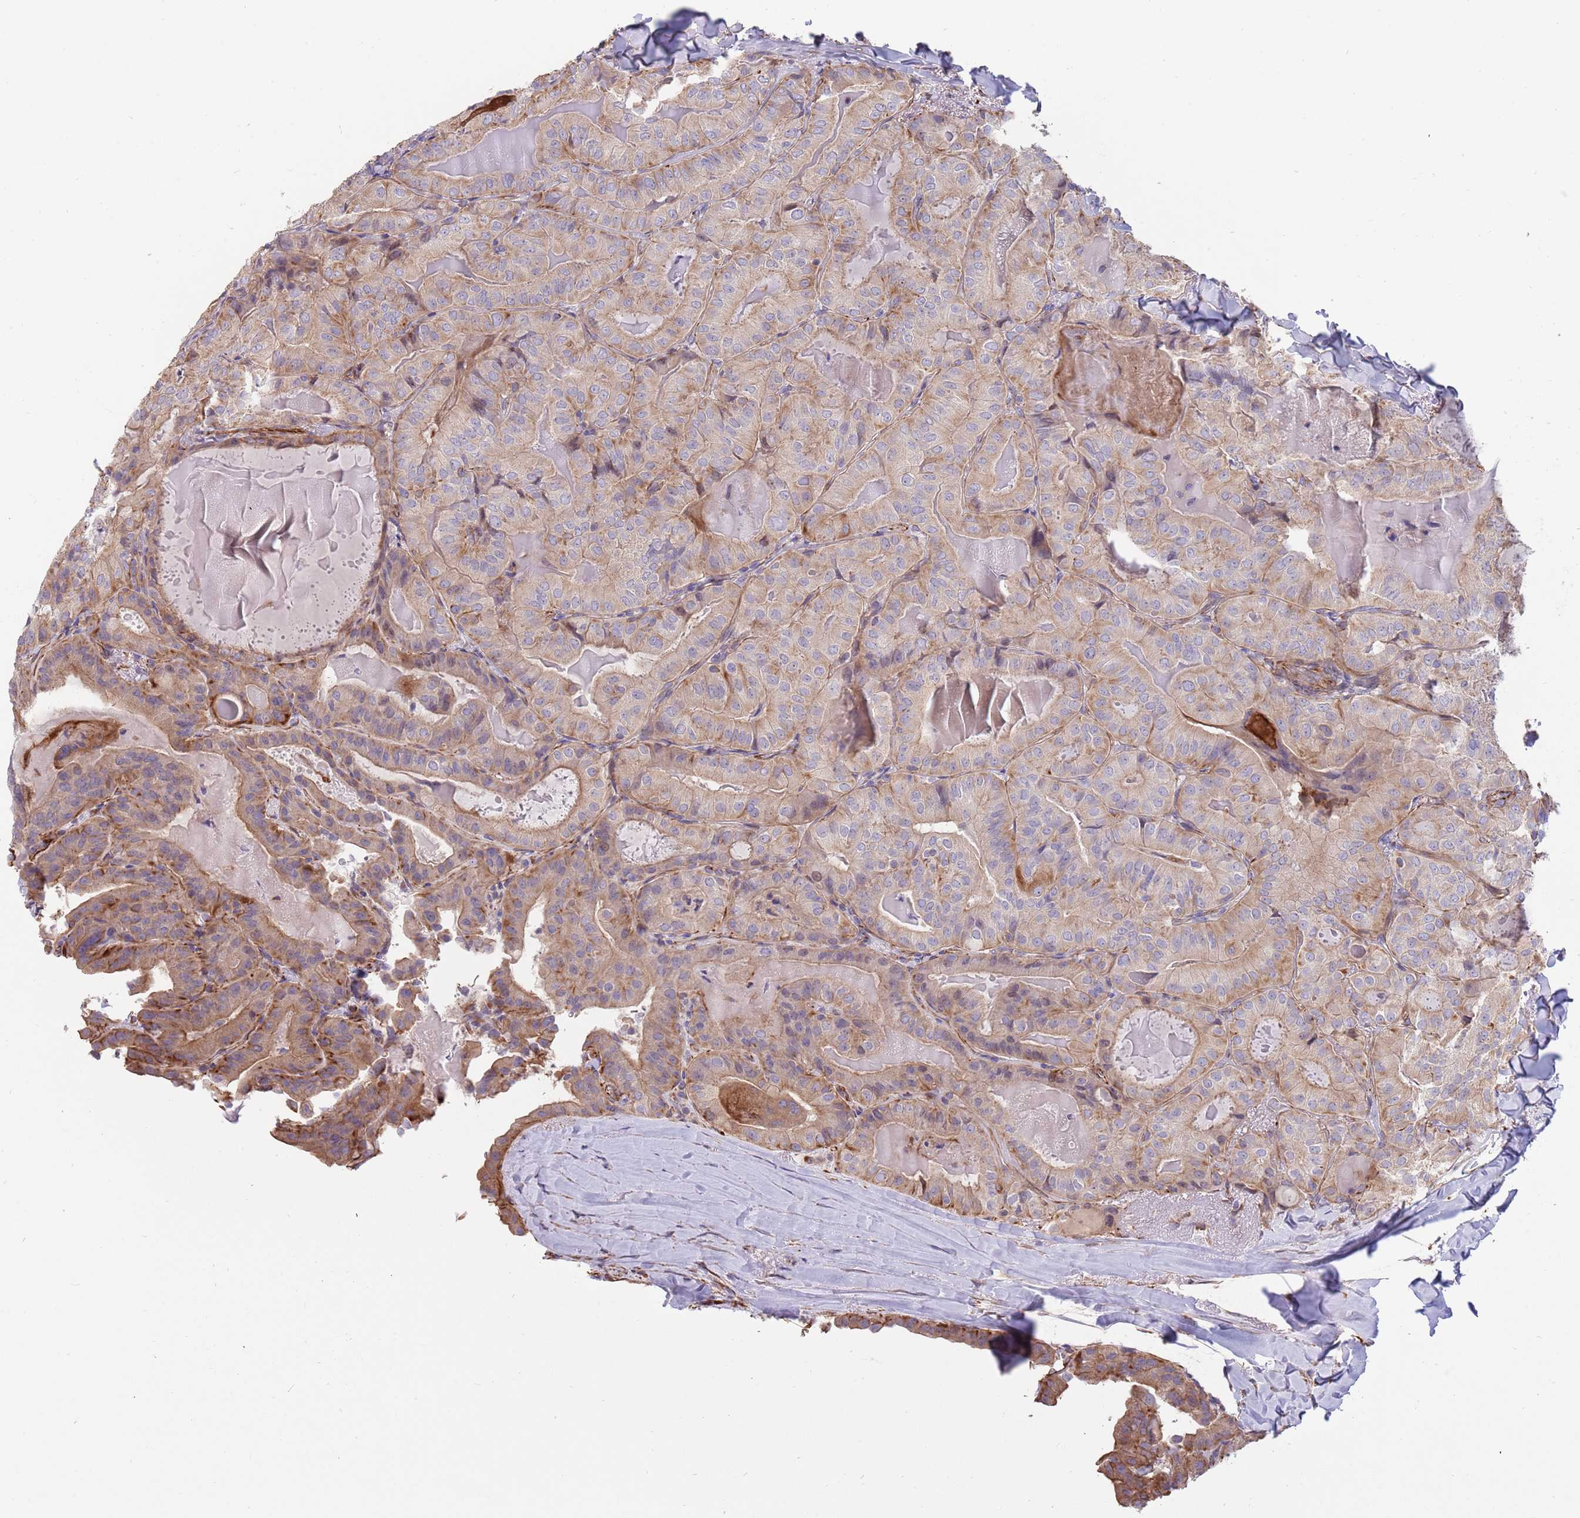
{"staining": {"intensity": "moderate", "quantity": "<25%", "location": "cytoplasmic/membranous"}, "tissue": "thyroid cancer", "cell_type": "Tumor cells", "image_type": "cancer", "snomed": [{"axis": "morphology", "description": "Papillary adenocarcinoma, NOS"}, {"axis": "topography", "description": "Thyroid gland"}], "caption": "Immunohistochemistry micrograph of thyroid cancer stained for a protein (brown), which displays low levels of moderate cytoplasmic/membranous staining in approximately <25% of tumor cells.", "gene": "MOGAT1", "patient": {"sex": "female", "age": 68}}